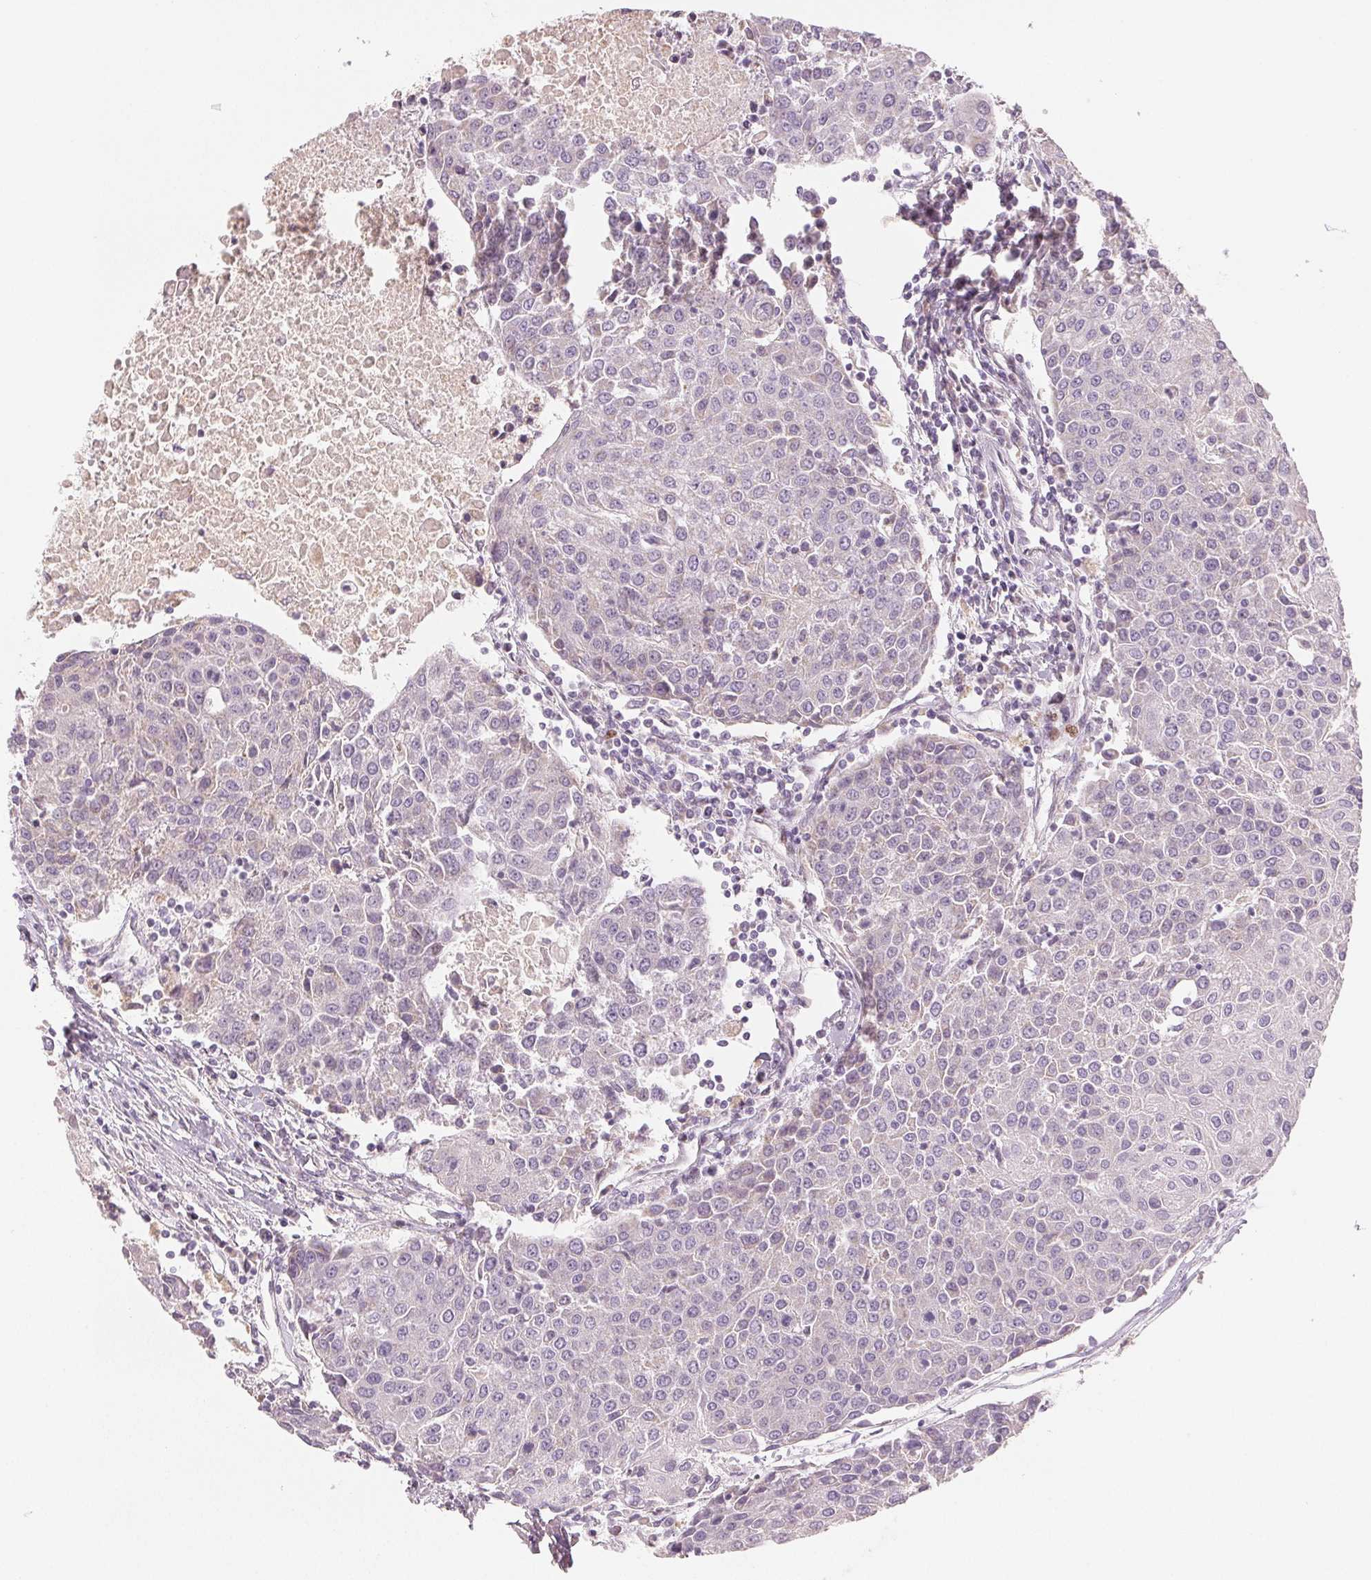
{"staining": {"intensity": "negative", "quantity": "none", "location": "none"}, "tissue": "urothelial cancer", "cell_type": "Tumor cells", "image_type": "cancer", "snomed": [{"axis": "morphology", "description": "Urothelial carcinoma, High grade"}, {"axis": "topography", "description": "Urinary bladder"}], "caption": "DAB immunohistochemical staining of high-grade urothelial carcinoma displays no significant expression in tumor cells.", "gene": "SMARCD3", "patient": {"sex": "female", "age": 85}}